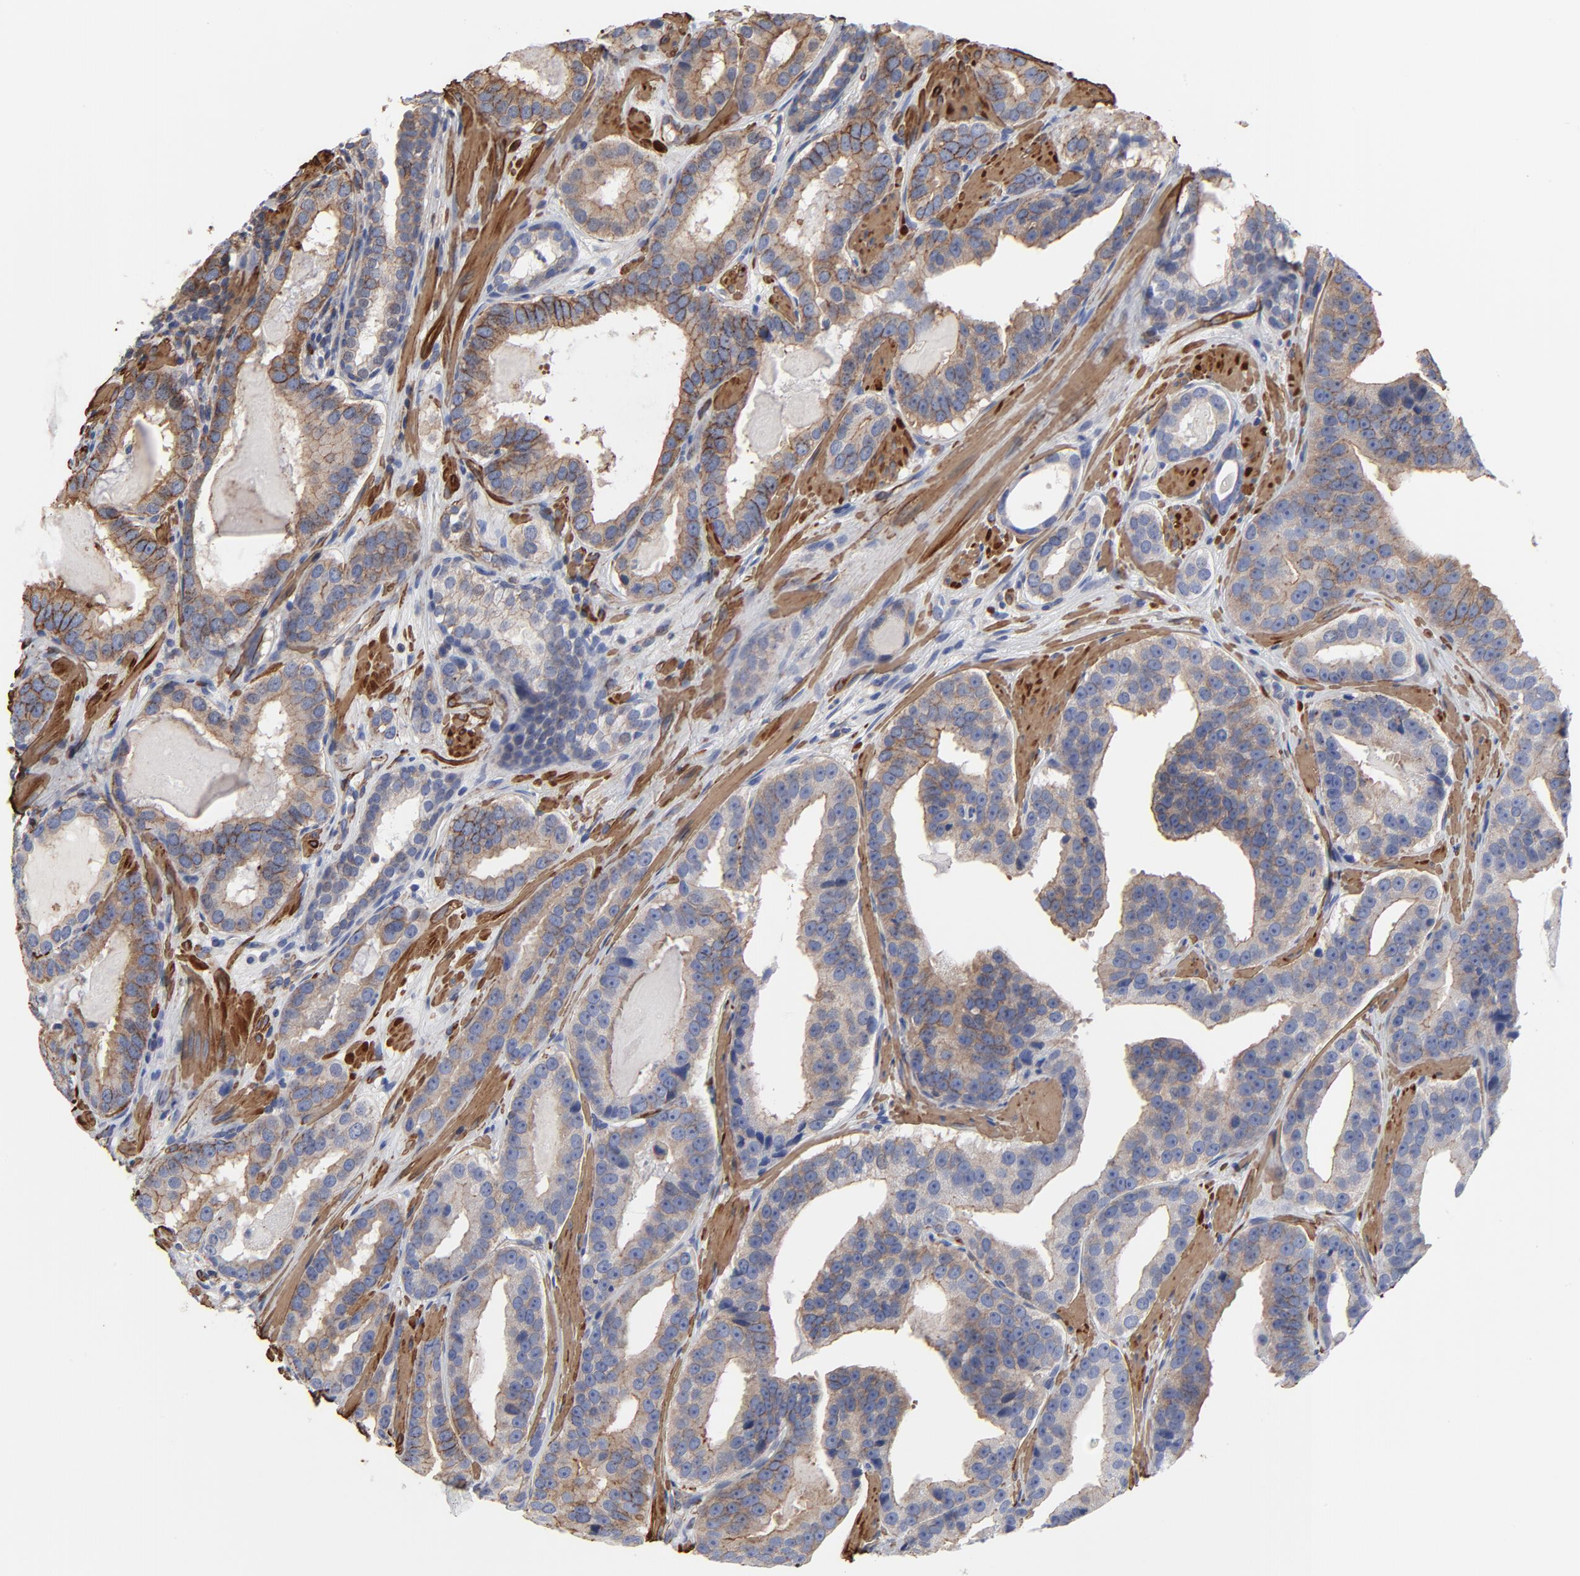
{"staining": {"intensity": "weak", "quantity": "25%-75%", "location": "cytoplasmic/membranous"}, "tissue": "prostate cancer", "cell_type": "Tumor cells", "image_type": "cancer", "snomed": [{"axis": "morphology", "description": "Adenocarcinoma, Low grade"}, {"axis": "topography", "description": "Prostate"}], "caption": "Immunohistochemistry staining of prostate cancer, which displays low levels of weak cytoplasmic/membranous staining in about 25%-75% of tumor cells indicating weak cytoplasmic/membranous protein positivity. The staining was performed using DAB (3,3'-diaminobenzidine) (brown) for protein detection and nuclei were counterstained in hematoxylin (blue).", "gene": "ACTA2", "patient": {"sex": "male", "age": 59}}